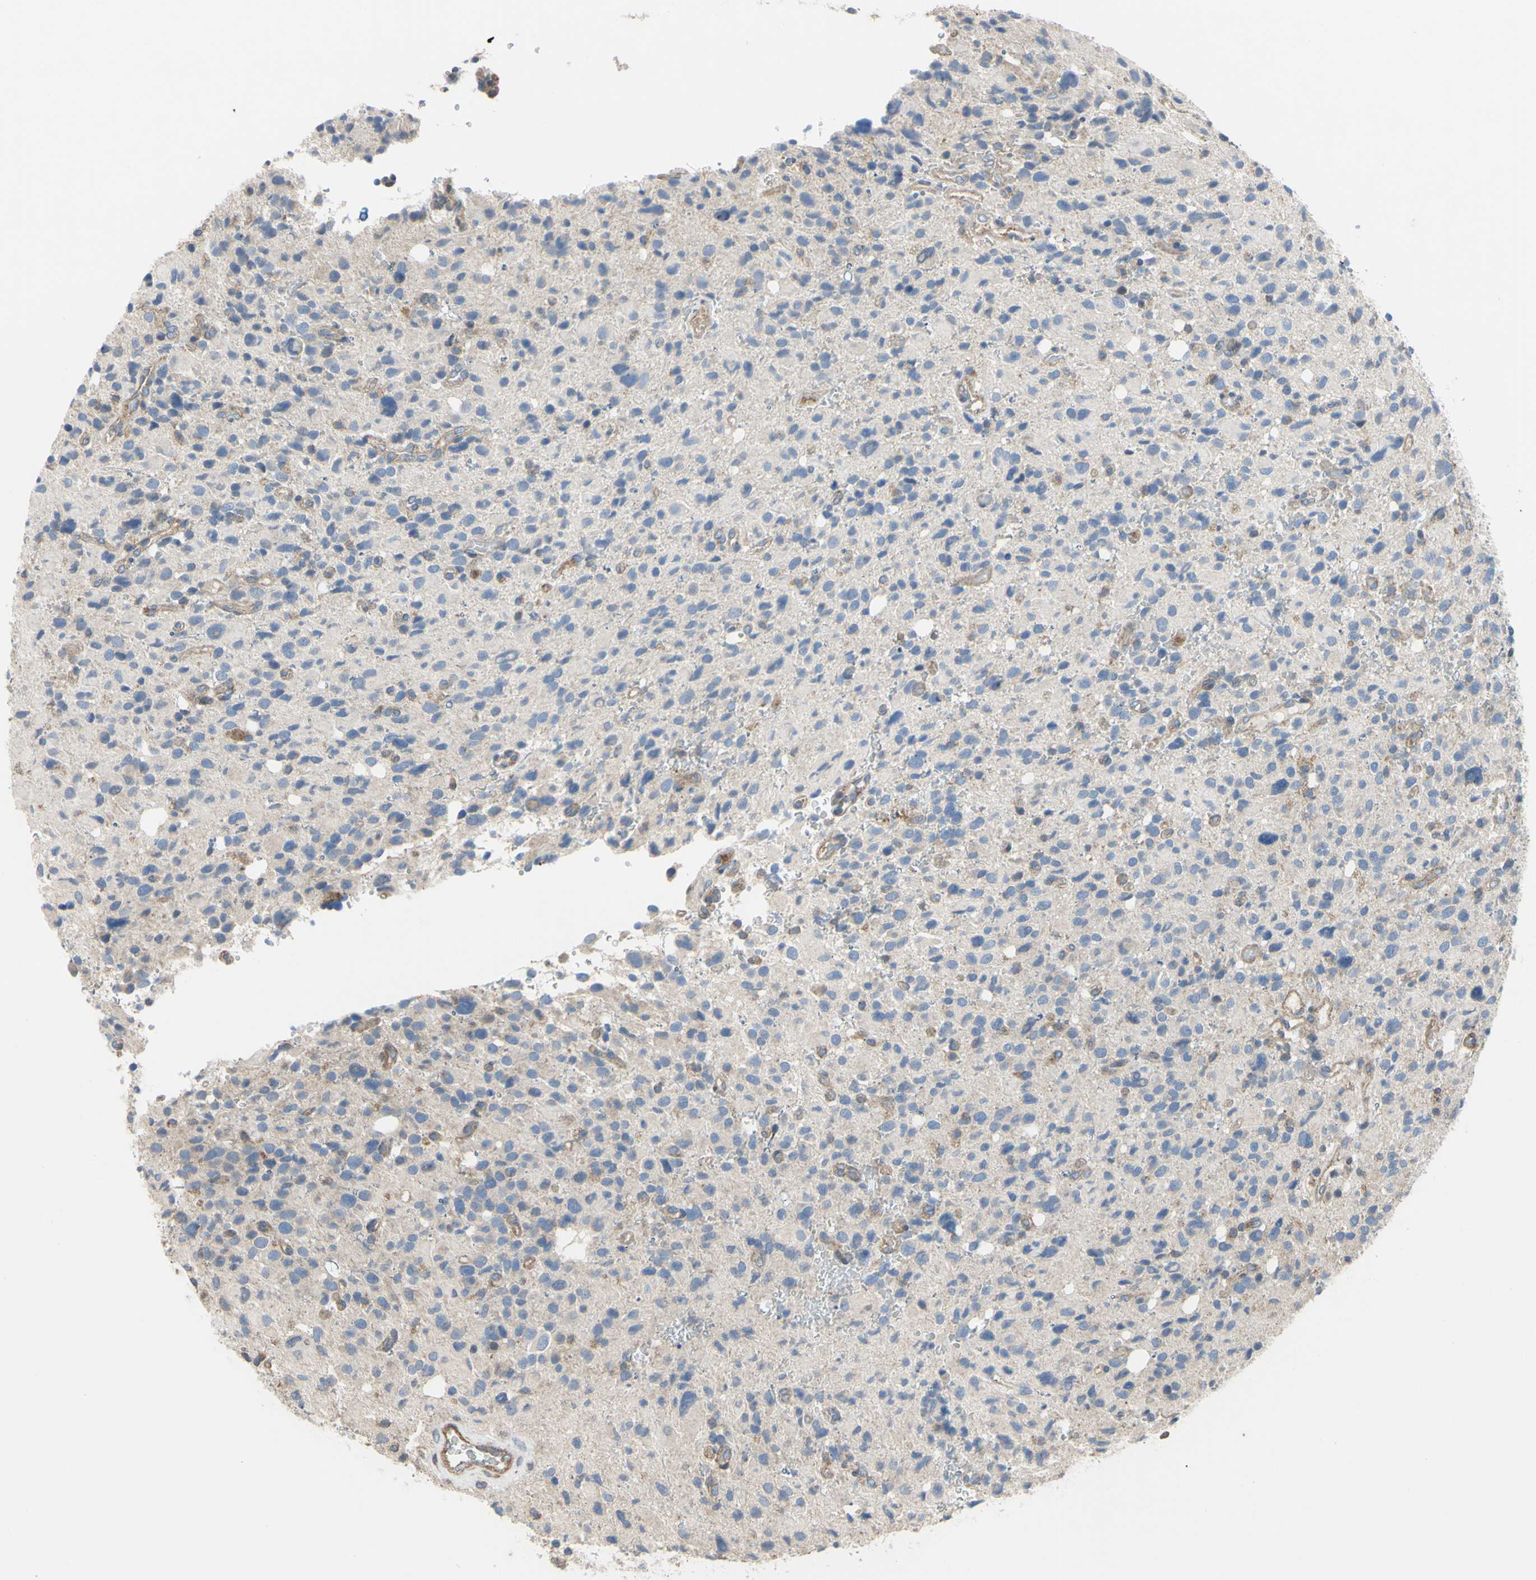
{"staining": {"intensity": "negative", "quantity": "none", "location": "none"}, "tissue": "glioma", "cell_type": "Tumor cells", "image_type": "cancer", "snomed": [{"axis": "morphology", "description": "Glioma, malignant, High grade"}, {"axis": "topography", "description": "Brain"}], "caption": "A high-resolution image shows IHC staining of glioma, which reveals no significant expression in tumor cells.", "gene": "BECN1", "patient": {"sex": "male", "age": 48}}